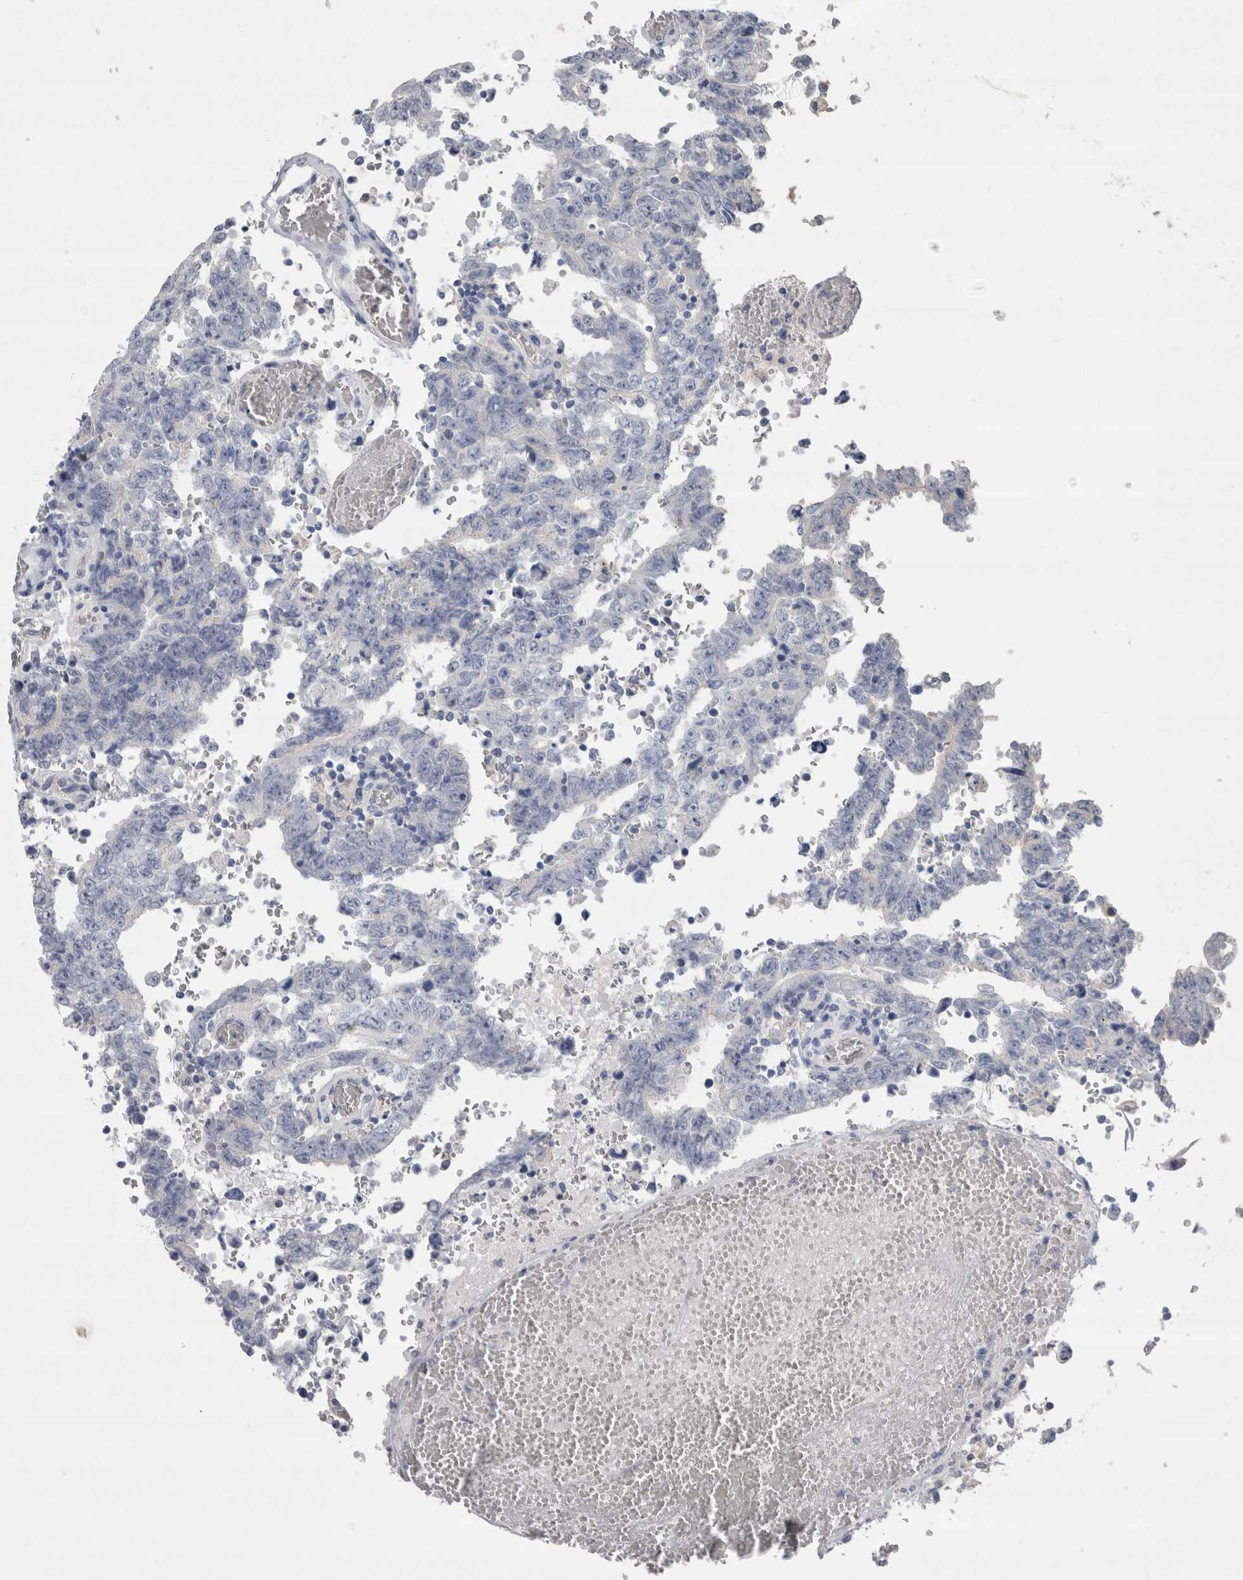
{"staining": {"intensity": "negative", "quantity": "none", "location": "none"}, "tissue": "testis cancer", "cell_type": "Tumor cells", "image_type": "cancer", "snomed": [{"axis": "morphology", "description": "Carcinoma, Embryonal, NOS"}, {"axis": "topography", "description": "Testis"}], "caption": "Tumor cells show no significant protein expression in testis embryonal carcinoma.", "gene": "REG1A", "patient": {"sex": "male", "age": 26}}